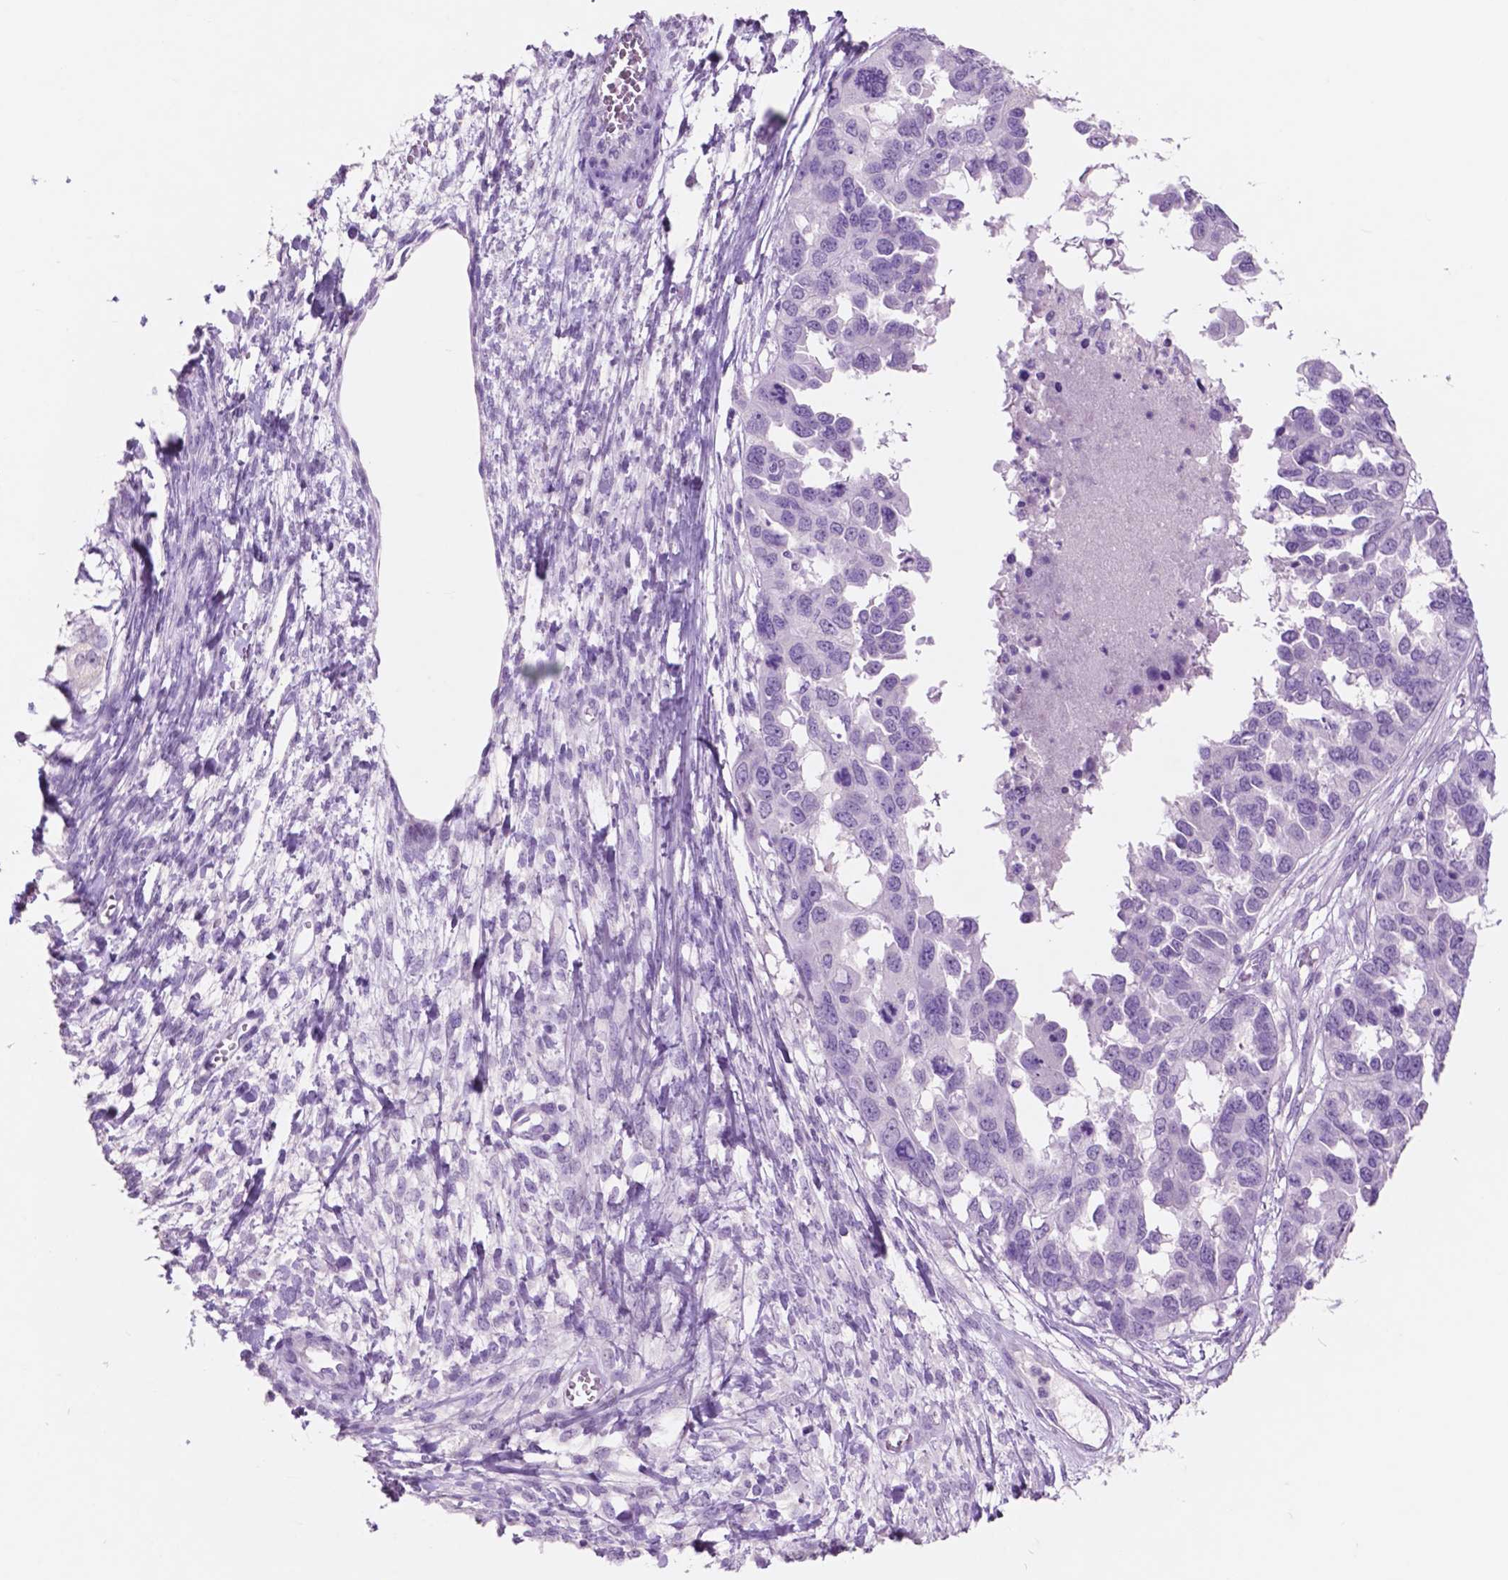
{"staining": {"intensity": "negative", "quantity": "none", "location": "none"}, "tissue": "ovarian cancer", "cell_type": "Tumor cells", "image_type": "cancer", "snomed": [{"axis": "morphology", "description": "Cystadenocarcinoma, serous, NOS"}, {"axis": "topography", "description": "Ovary"}], "caption": "Immunohistochemistry image of human ovarian serous cystadenocarcinoma stained for a protein (brown), which reveals no expression in tumor cells.", "gene": "IDO1", "patient": {"sex": "female", "age": 53}}